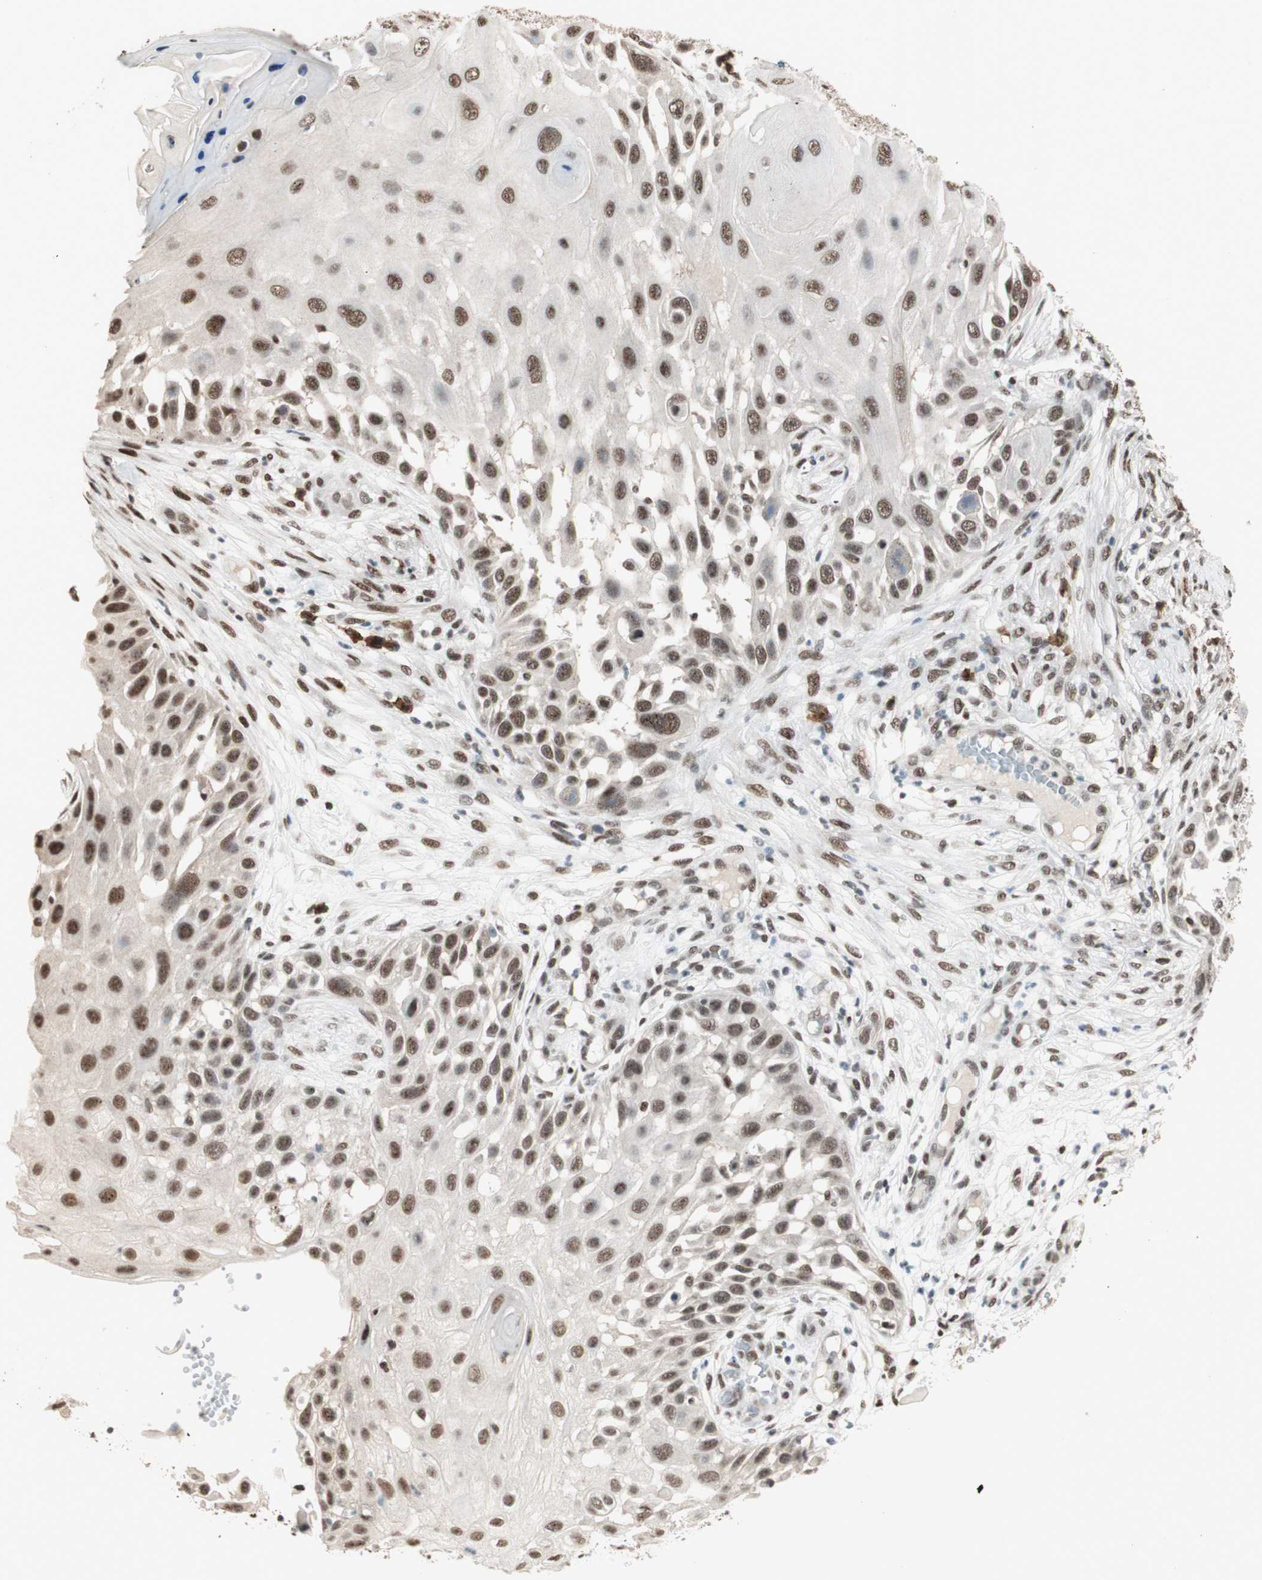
{"staining": {"intensity": "moderate", "quantity": ">75%", "location": "nuclear"}, "tissue": "skin cancer", "cell_type": "Tumor cells", "image_type": "cancer", "snomed": [{"axis": "morphology", "description": "Squamous cell carcinoma, NOS"}, {"axis": "topography", "description": "Skin"}], "caption": "The immunohistochemical stain labels moderate nuclear expression in tumor cells of skin squamous cell carcinoma tissue.", "gene": "SMARCE1", "patient": {"sex": "female", "age": 44}}